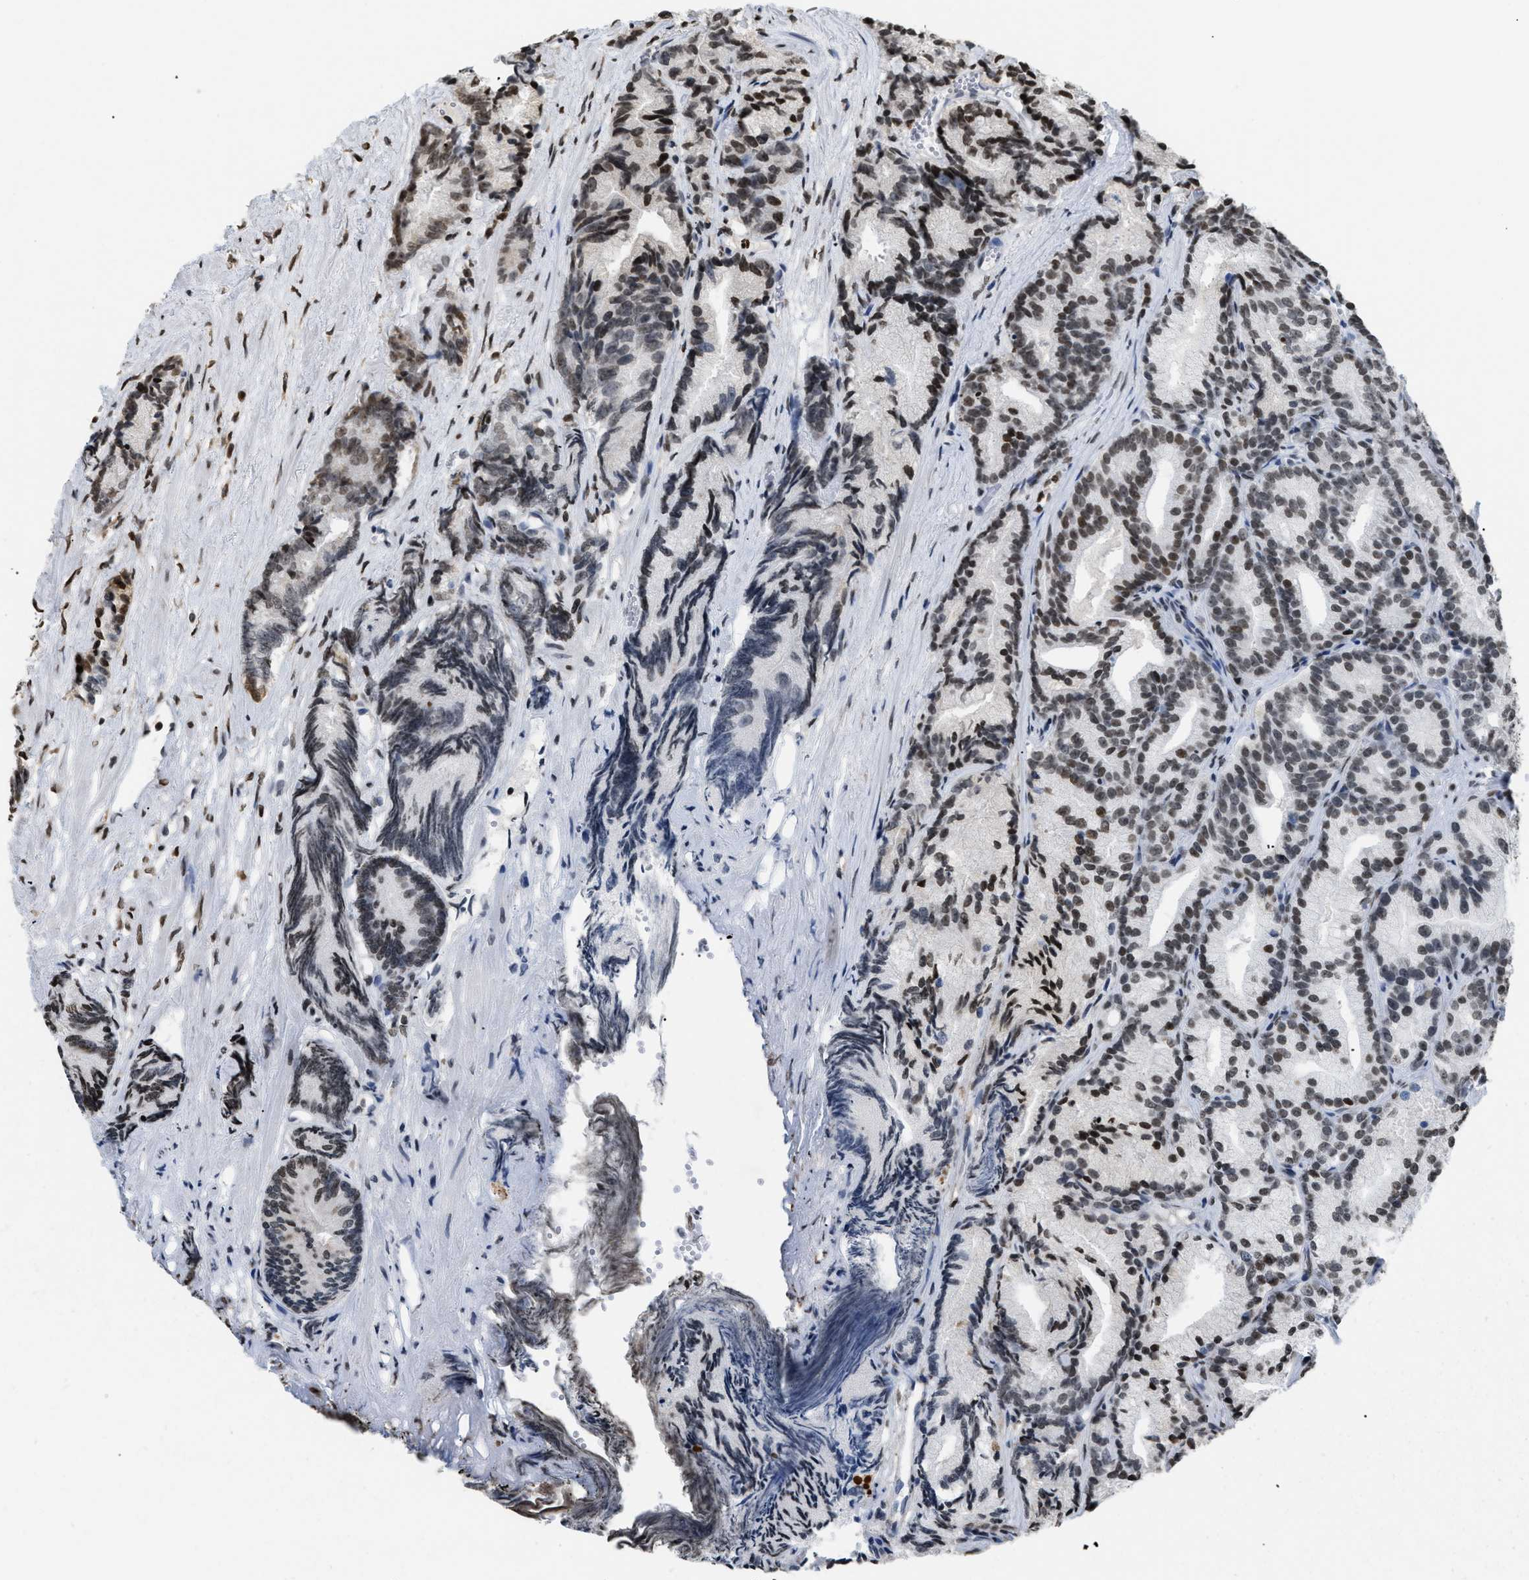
{"staining": {"intensity": "moderate", "quantity": ">75%", "location": "nuclear"}, "tissue": "prostate cancer", "cell_type": "Tumor cells", "image_type": "cancer", "snomed": [{"axis": "morphology", "description": "Adenocarcinoma, Low grade"}, {"axis": "topography", "description": "Prostate"}], "caption": "Immunohistochemical staining of human prostate cancer (adenocarcinoma (low-grade)) reveals medium levels of moderate nuclear protein staining in about >75% of tumor cells.", "gene": "HMGN2", "patient": {"sex": "male", "age": 89}}